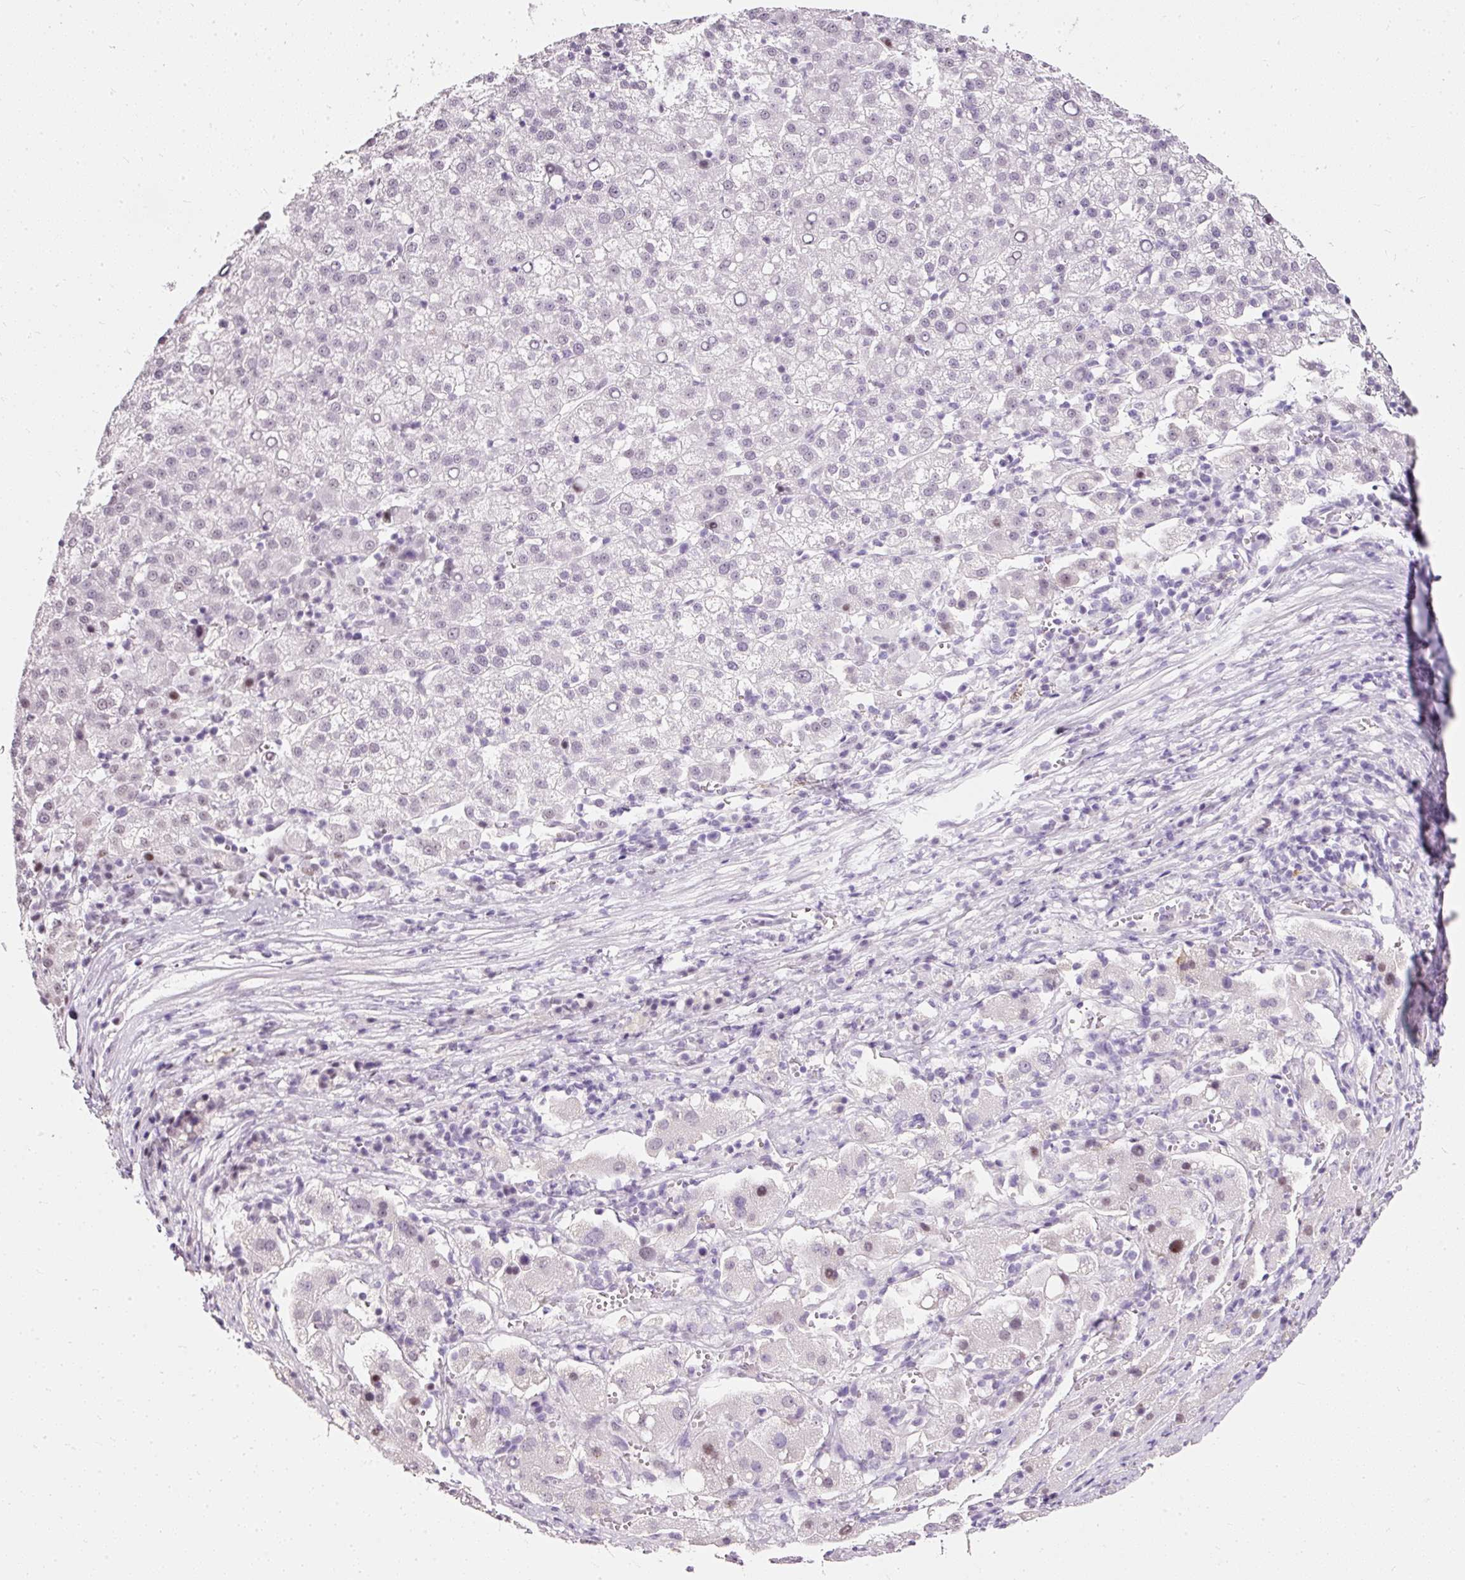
{"staining": {"intensity": "negative", "quantity": "none", "location": "none"}, "tissue": "liver cancer", "cell_type": "Tumor cells", "image_type": "cancer", "snomed": [{"axis": "morphology", "description": "Carcinoma, Hepatocellular, NOS"}, {"axis": "topography", "description": "Liver"}], "caption": "This is a photomicrograph of immunohistochemistry staining of liver cancer, which shows no staining in tumor cells.", "gene": "PDE6B", "patient": {"sex": "female", "age": 58}}